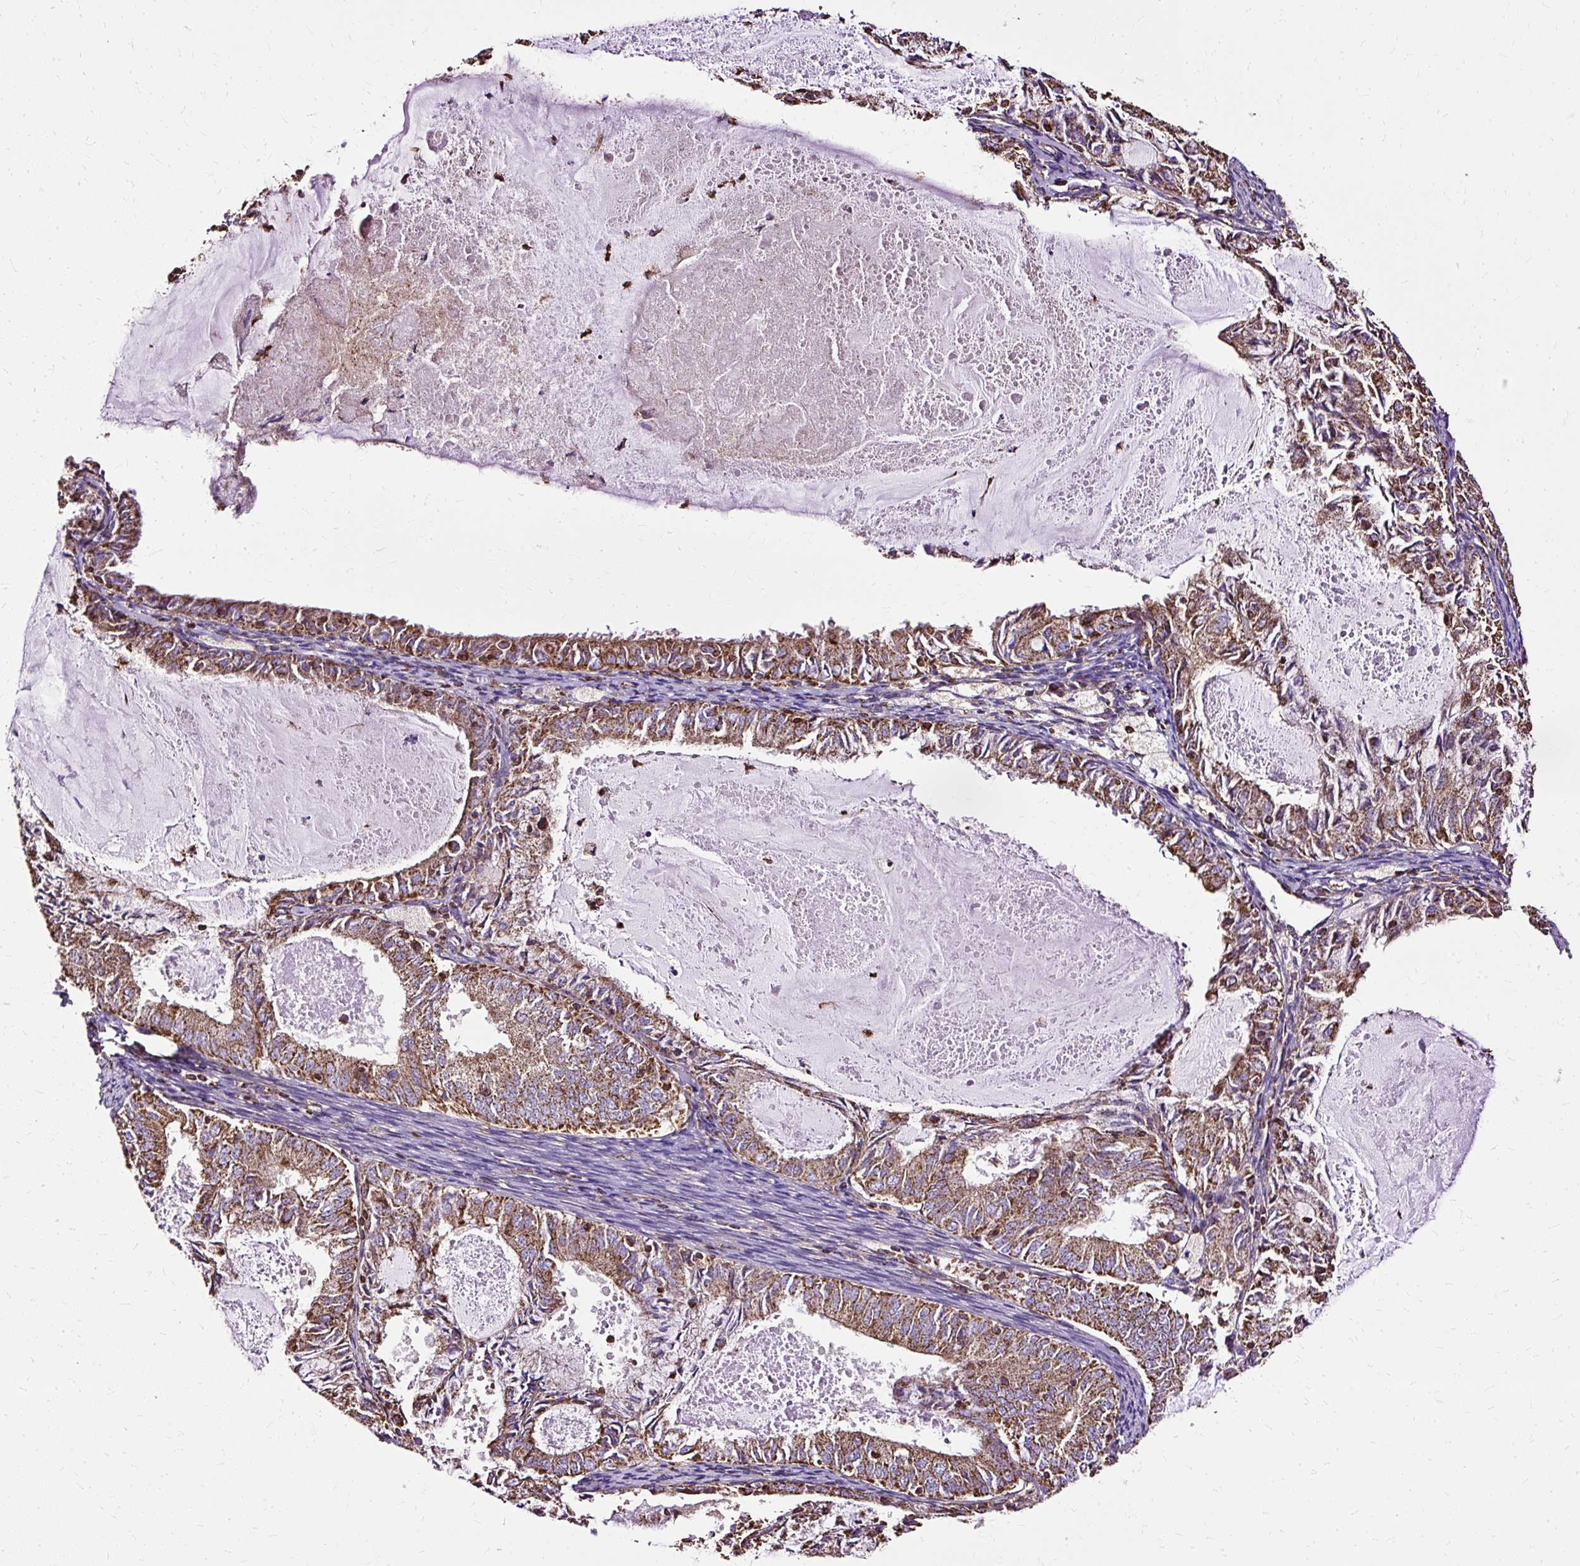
{"staining": {"intensity": "strong", "quantity": ">75%", "location": "cytoplasmic/membranous"}, "tissue": "endometrial cancer", "cell_type": "Tumor cells", "image_type": "cancer", "snomed": [{"axis": "morphology", "description": "Adenocarcinoma, NOS"}, {"axis": "topography", "description": "Endometrium"}], "caption": "Protein staining demonstrates strong cytoplasmic/membranous staining in about >75% of tumor cells in adenocarcinoma (endometrial).", "gene": "KLHL11", "patient": {"sex": "female", "age": 57}}